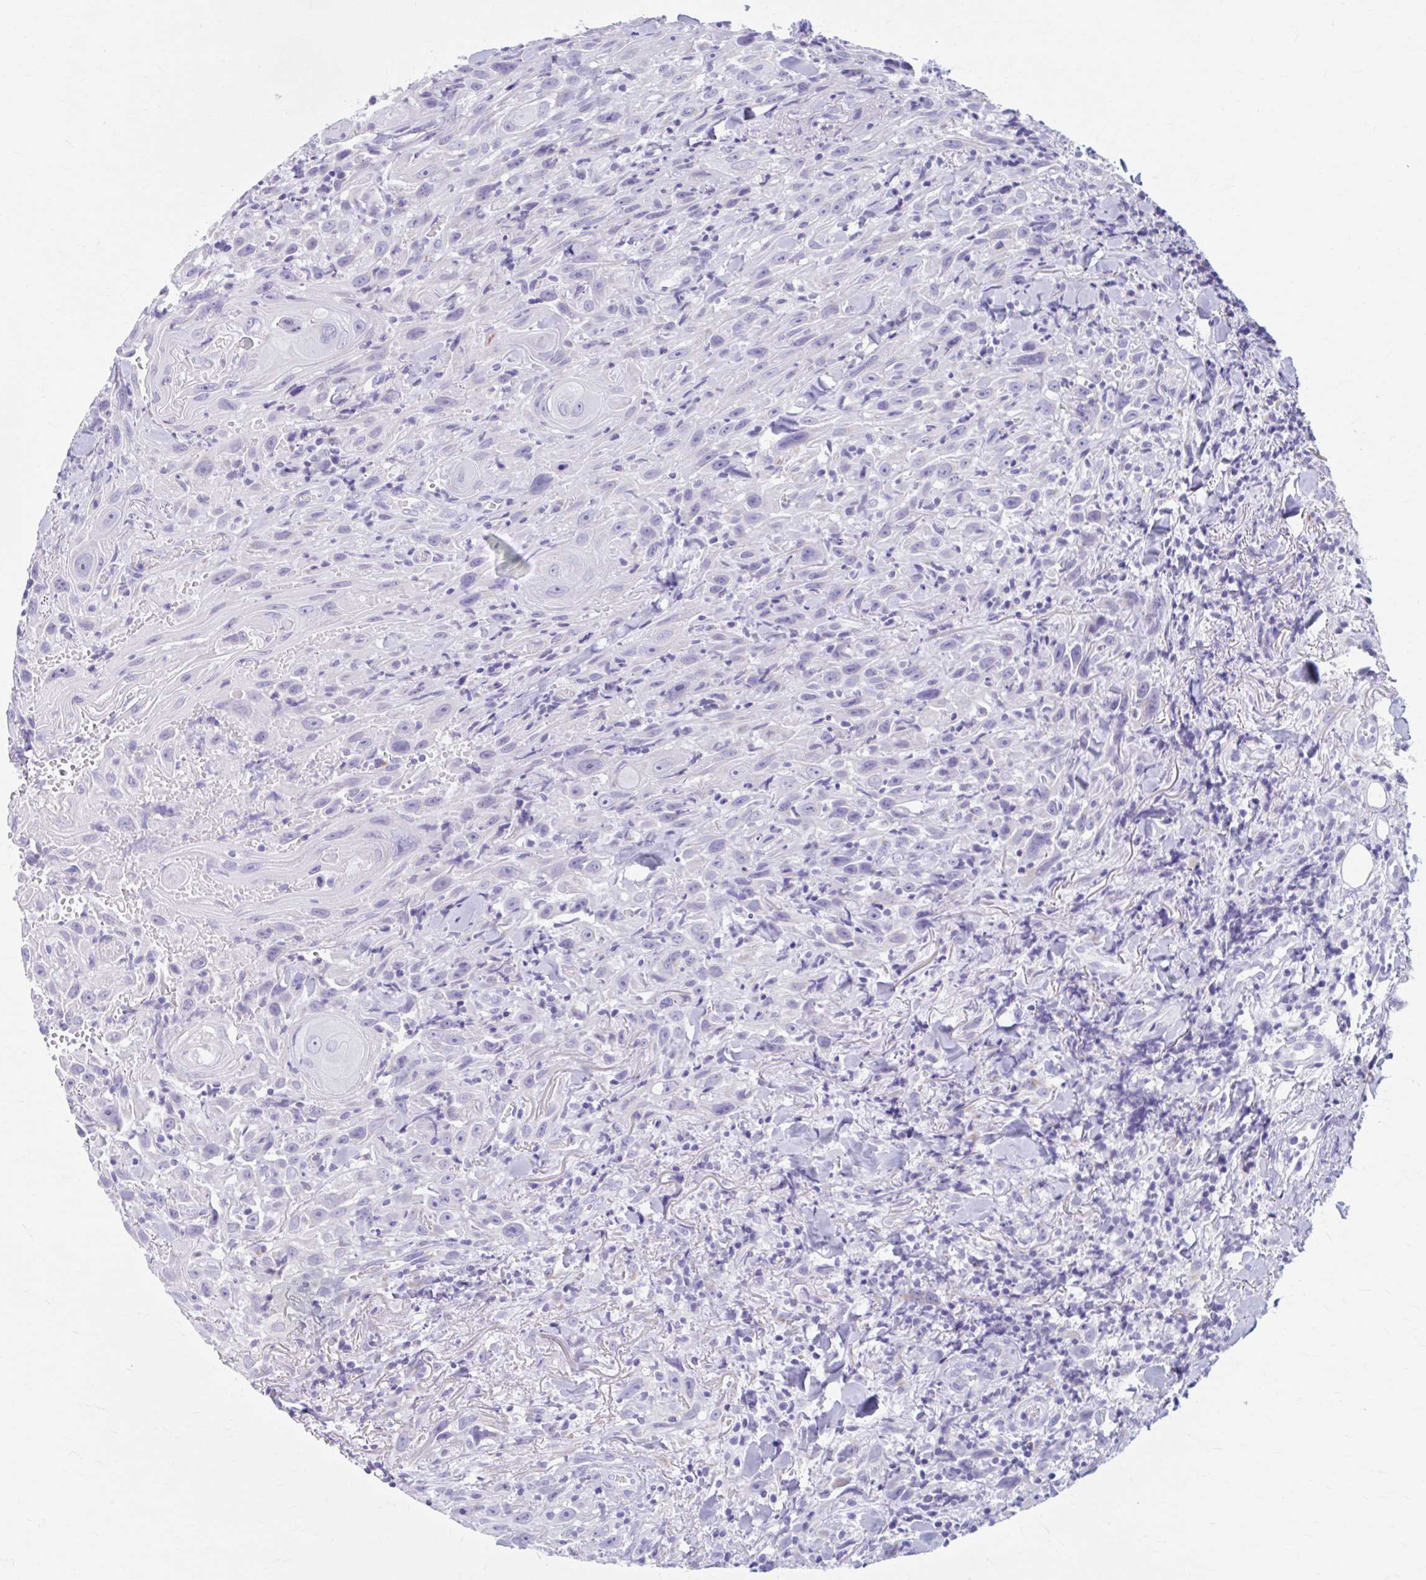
{"staining": {"intensity": "negative", "quantity": "none", "location": "none"}, "tissue": "head and neck cancer", "cell_type": "Tumor cells", "image_type": "cancer", "snomed": [{"axis": "morphology", "description": "Squamous cell carcinoma, NOS"}, {"axis": "topography", "description": "Head-Neck"}], "caption": "A high-resolution photomicrograph shows IHC staining of head and neck cancer, which demonstrates no significant positivity in tumor cells.", "gene": "KCNE2", "patient": {"sex": "female", "age": 95}}